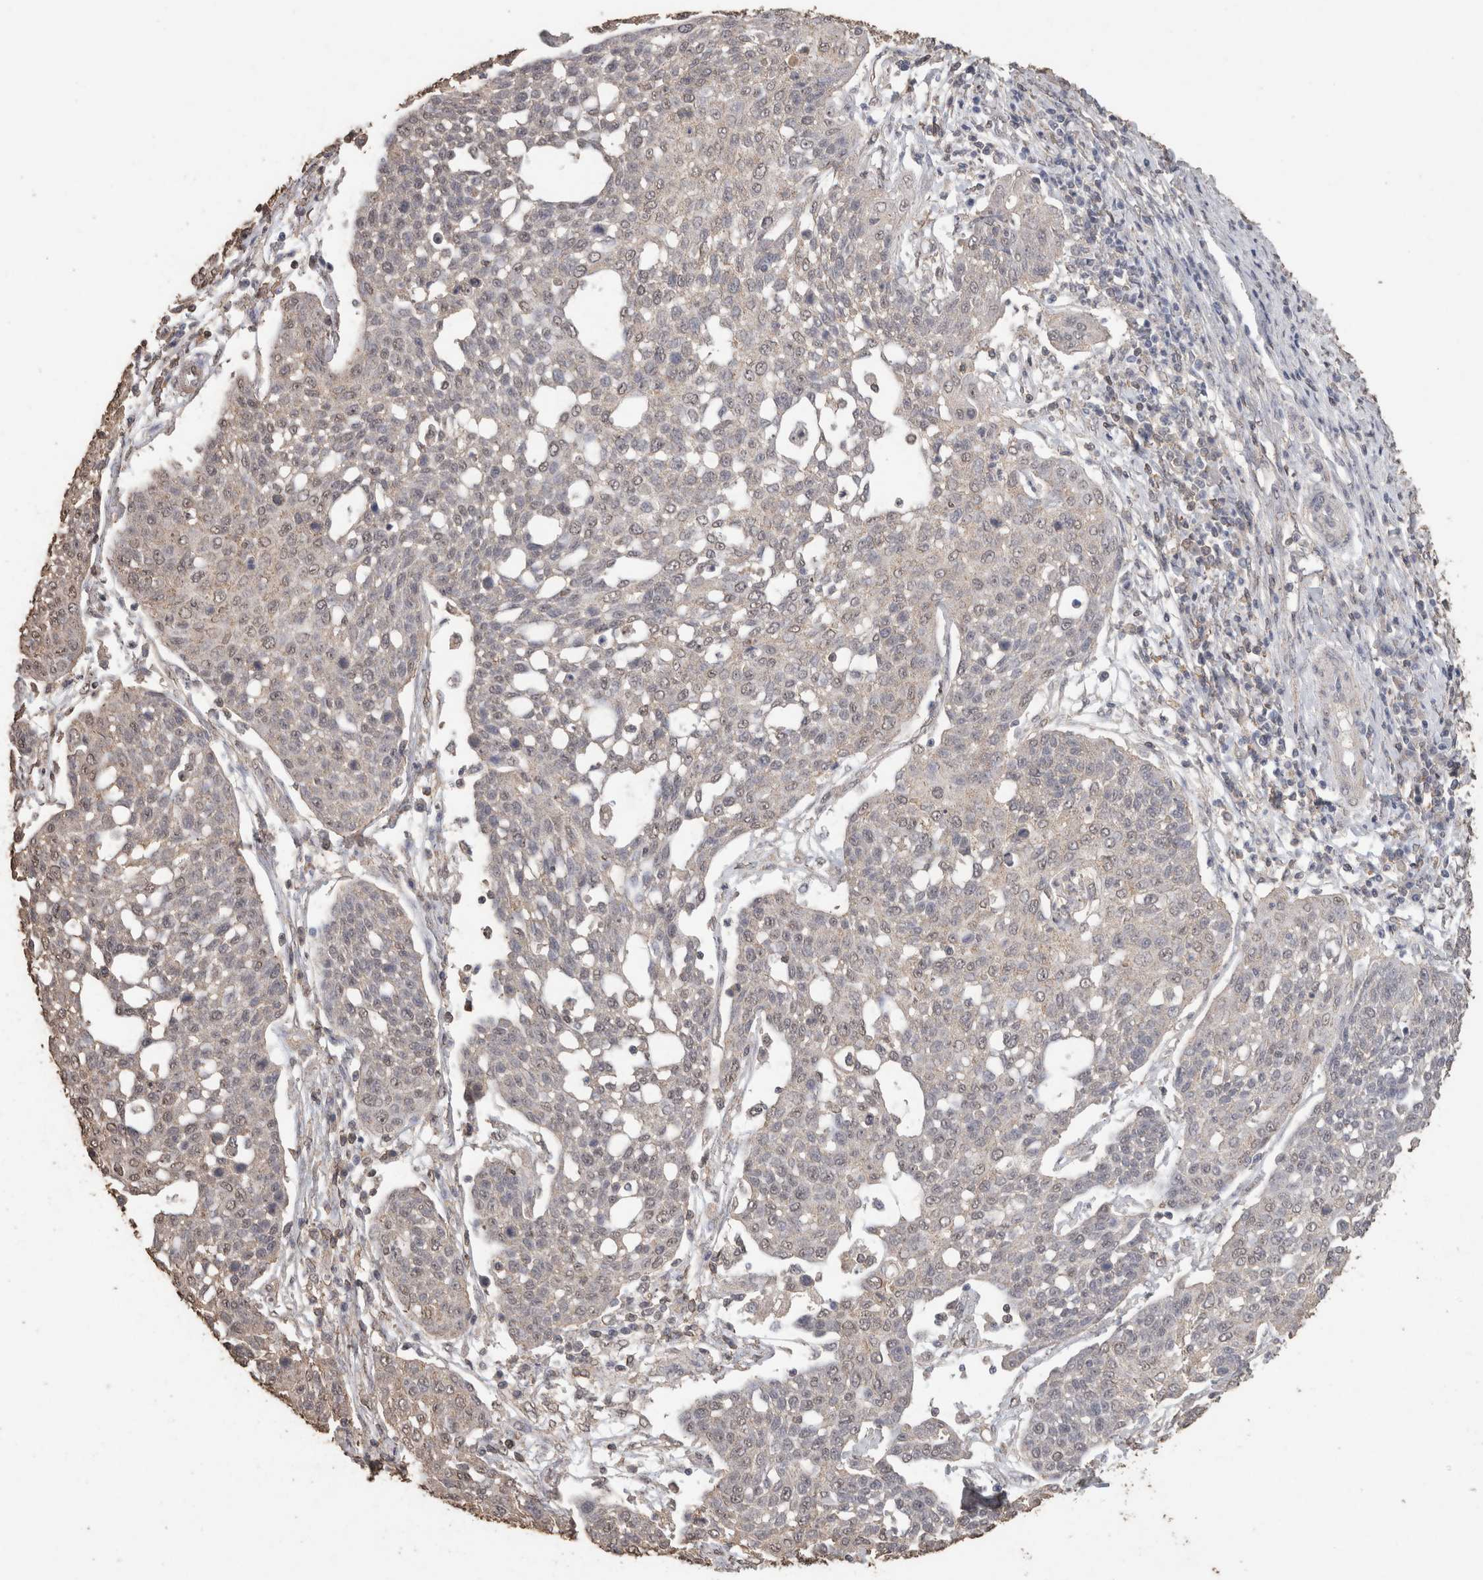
{"staining": {"intensity": "negative", "quantity": "none", "location": "none"}, "tissue": "cervical cancer", "cell_type": "Tumor cells", "image_type": "cancer", "snomed": [{"axis": "morphology", "description": "Squamous cell carcinoma, NOS"}, {"axis": "topography", "description": "Cervix"}], "caption": "Cervical squamous cell carcinoma was stained to show a protein in brown. There is no significant staining in tumor cells.", "gene": "CX3CL1", "patient": {"sex": "female", "age": 34}}